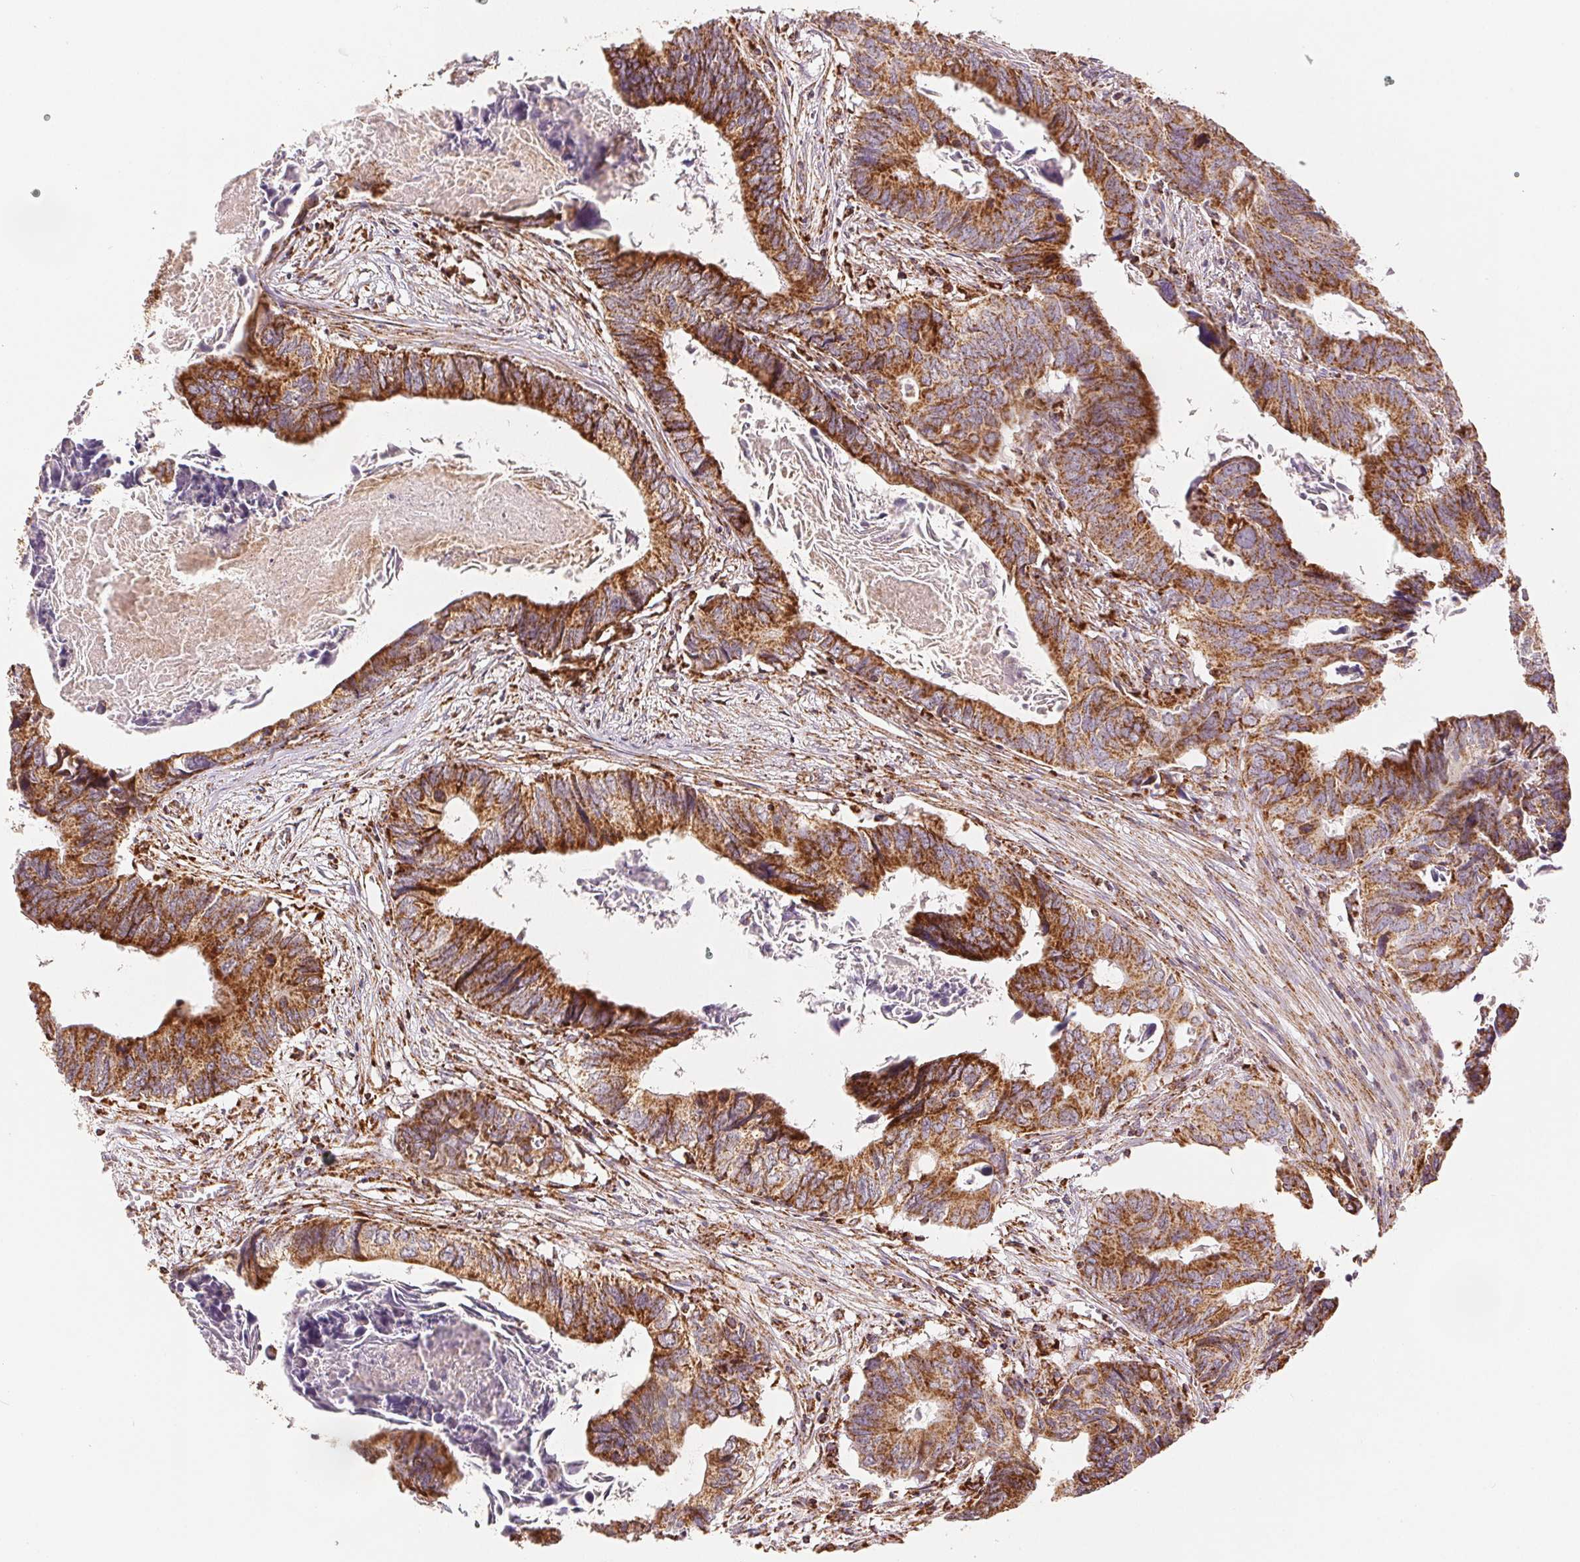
{"staining": {"intensity": "strong", "quantity": ">75%", "location": "cytoplasmic/membranous"}, "tissue": "colorectal cancer", "cell_type": "Tumor cells", "image_type": "cancer", "snomed": [{"axis": "morphology", "description": "Adenocarcinoma, NOS"}, {"axis": "topography", "description": "Colon"}], "caption": "A high amount of strong cytoplasmic/membranous positivity is appreciated in approximately >75% of tumor cells in colorectal cancer (adenocarcinoma) tissue.", "gene": "SDHB", "patient": {"sex": "female", "age": 82}}